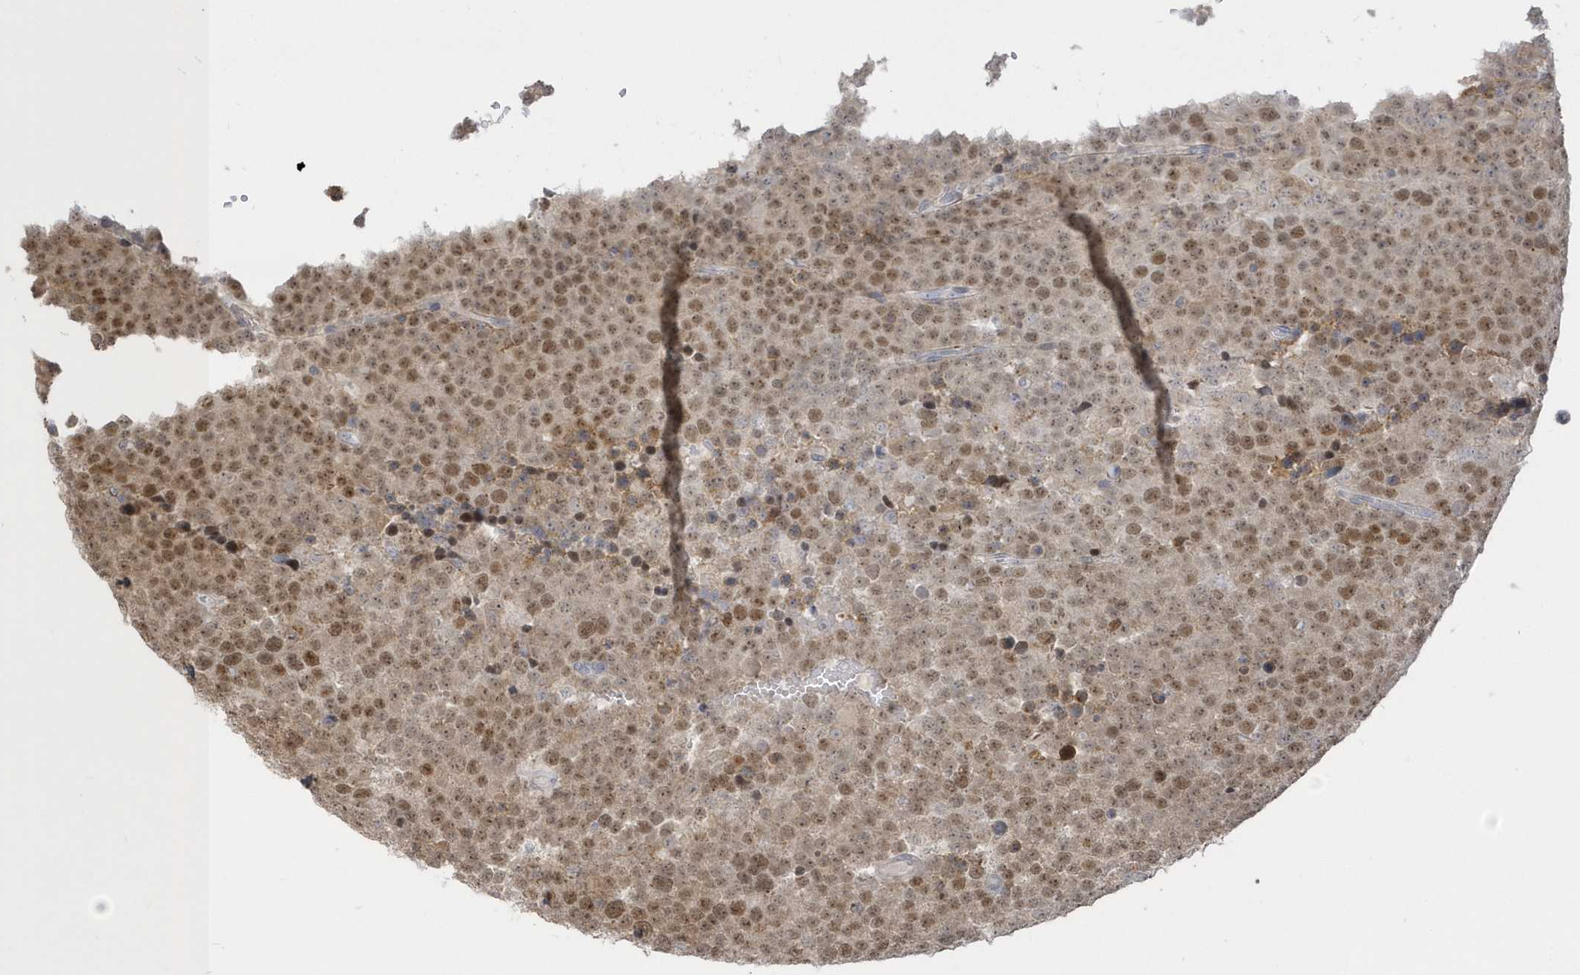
{"staining": {"intensity": "moderate", "quantity": ">75%", "location": "nuclear"}, "tissue": "testis cancer", "cell_type": "Tumor cells", "image_type": "cancer", "snomed": [{"axis": "morphology", "description": "Seminoma, NOS"}, {"axis": "topography", "description": "Testis"}], "caption": "A medium amount of moderate nuclear positivity is identified in about >75% of tumor cells in testis cancer (seminoma) tissue.", "gene": "NAF1", "patient": {"sex": "male", "age": 71}}